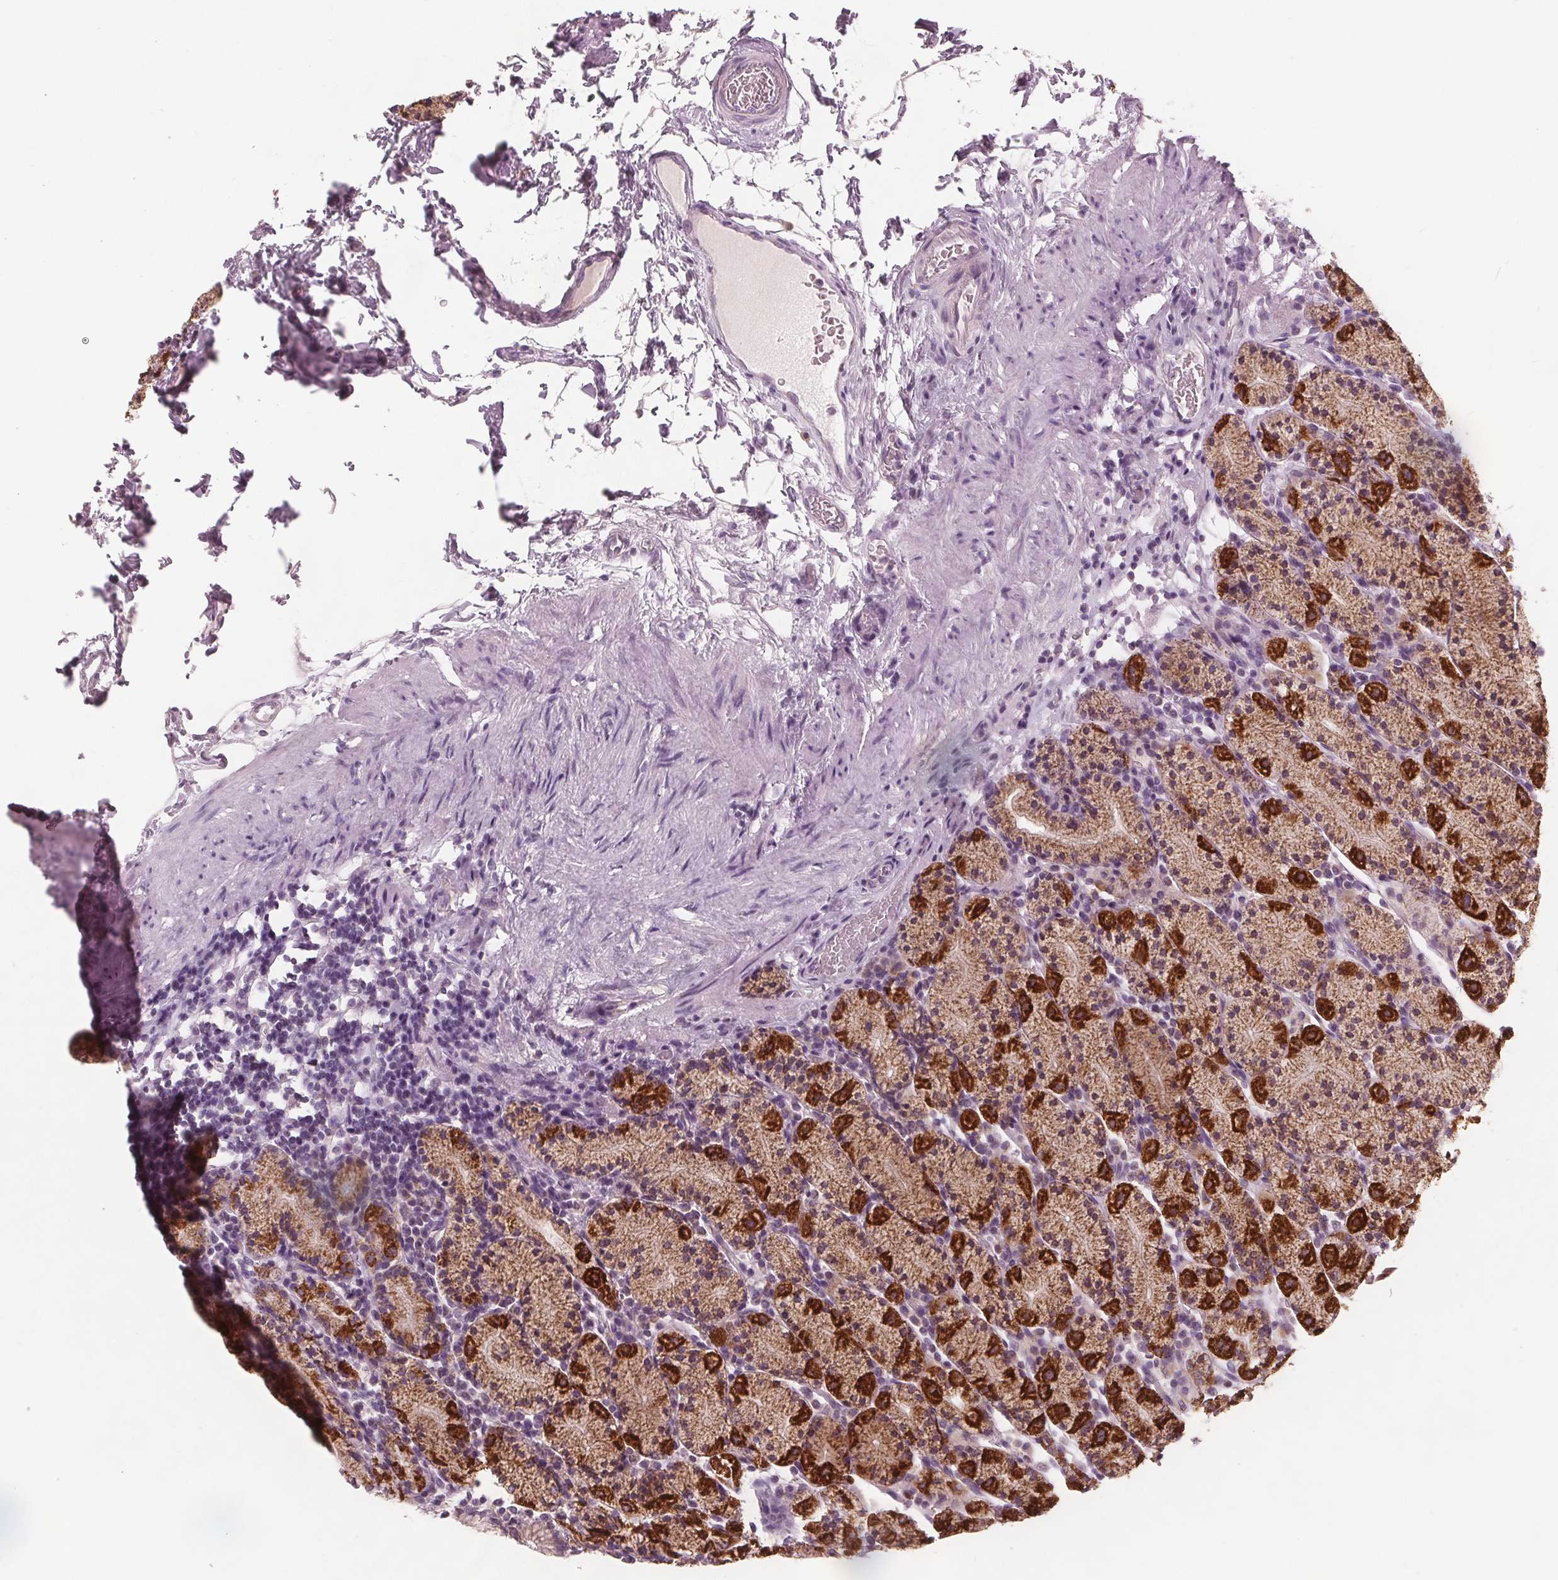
{"staining": {"intensity": "strong", "quantity": "25%-75%", "location": "cytoplasmic/membranous"}, "tissue": "stomach", "cell_type": "Glandular cells", "image_type": "normal", "snomed": [{"axis": "morphology", "description": "Normal tissue, NOS"}, {"axis": "topography", "description": "Stomach, upper"}, {"axis": "topography", "description": "Stomach"}], "caption": "Immunohistochemical staining of unremarkable human stomach shows high levels of strong cytoplasmic/membranous staining in approximately 25%-75% of glandular cells. Immunohistochemistry stains the protein of interest in brown and the nuclei are stained blue.", "gene": "ECI2", "patient": {"sex": "male", "age": 62}}